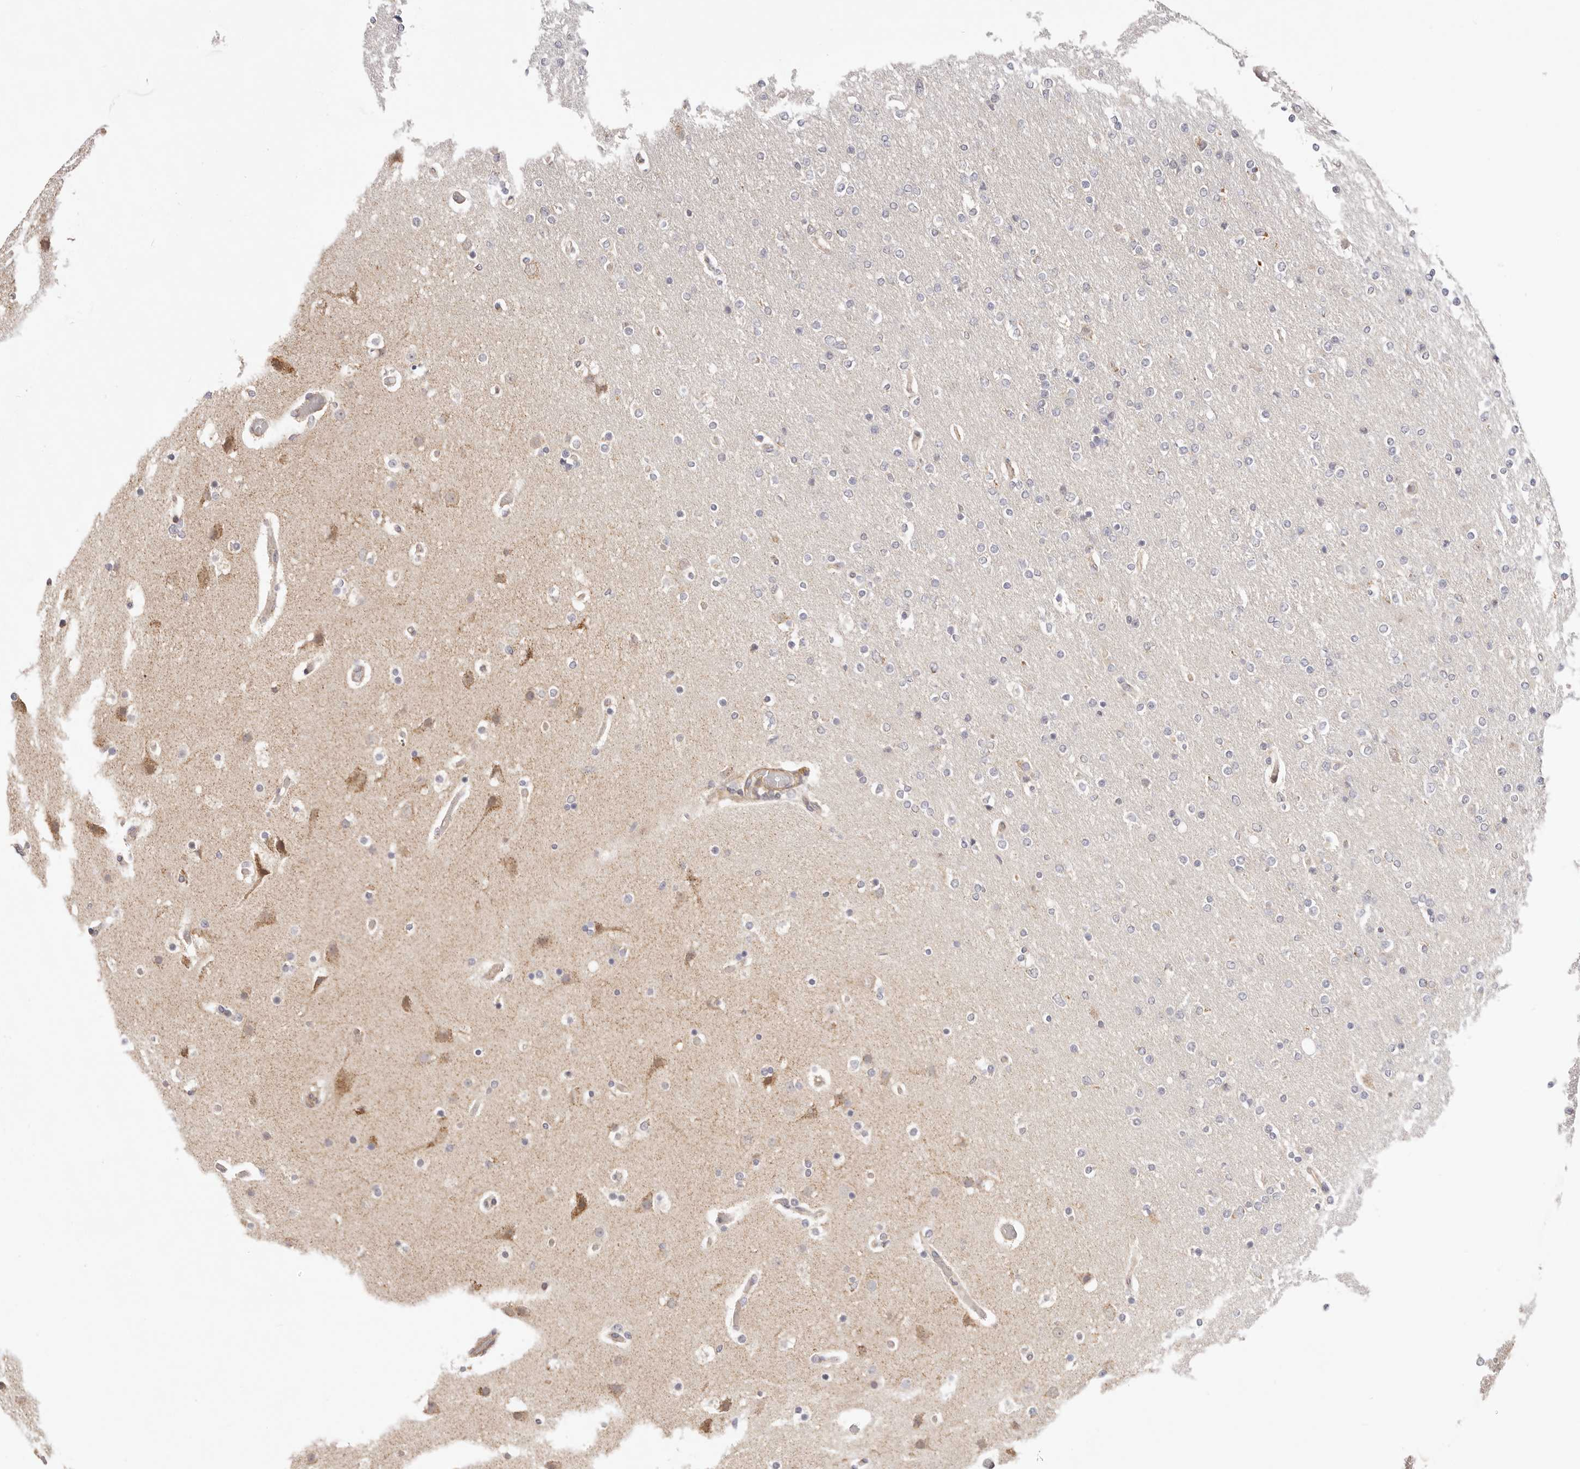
{"staining": {"intensity": "negative", "quantity": "none", "location": "none"}, "tissue": "glioma", "cell_type": "Tumor cells", "image_type": "cancer", "snomed": [{"axis": "morphology", "description": "Glioma, malignant, High grade"}, {"axis": "topography", "description": "Cerebral cortex"}], "caption": "Tumor cells are negative for brown protein staining in glioma.", "gene": "KCMF1", "patient": {"sex": "female", "age": 36}}